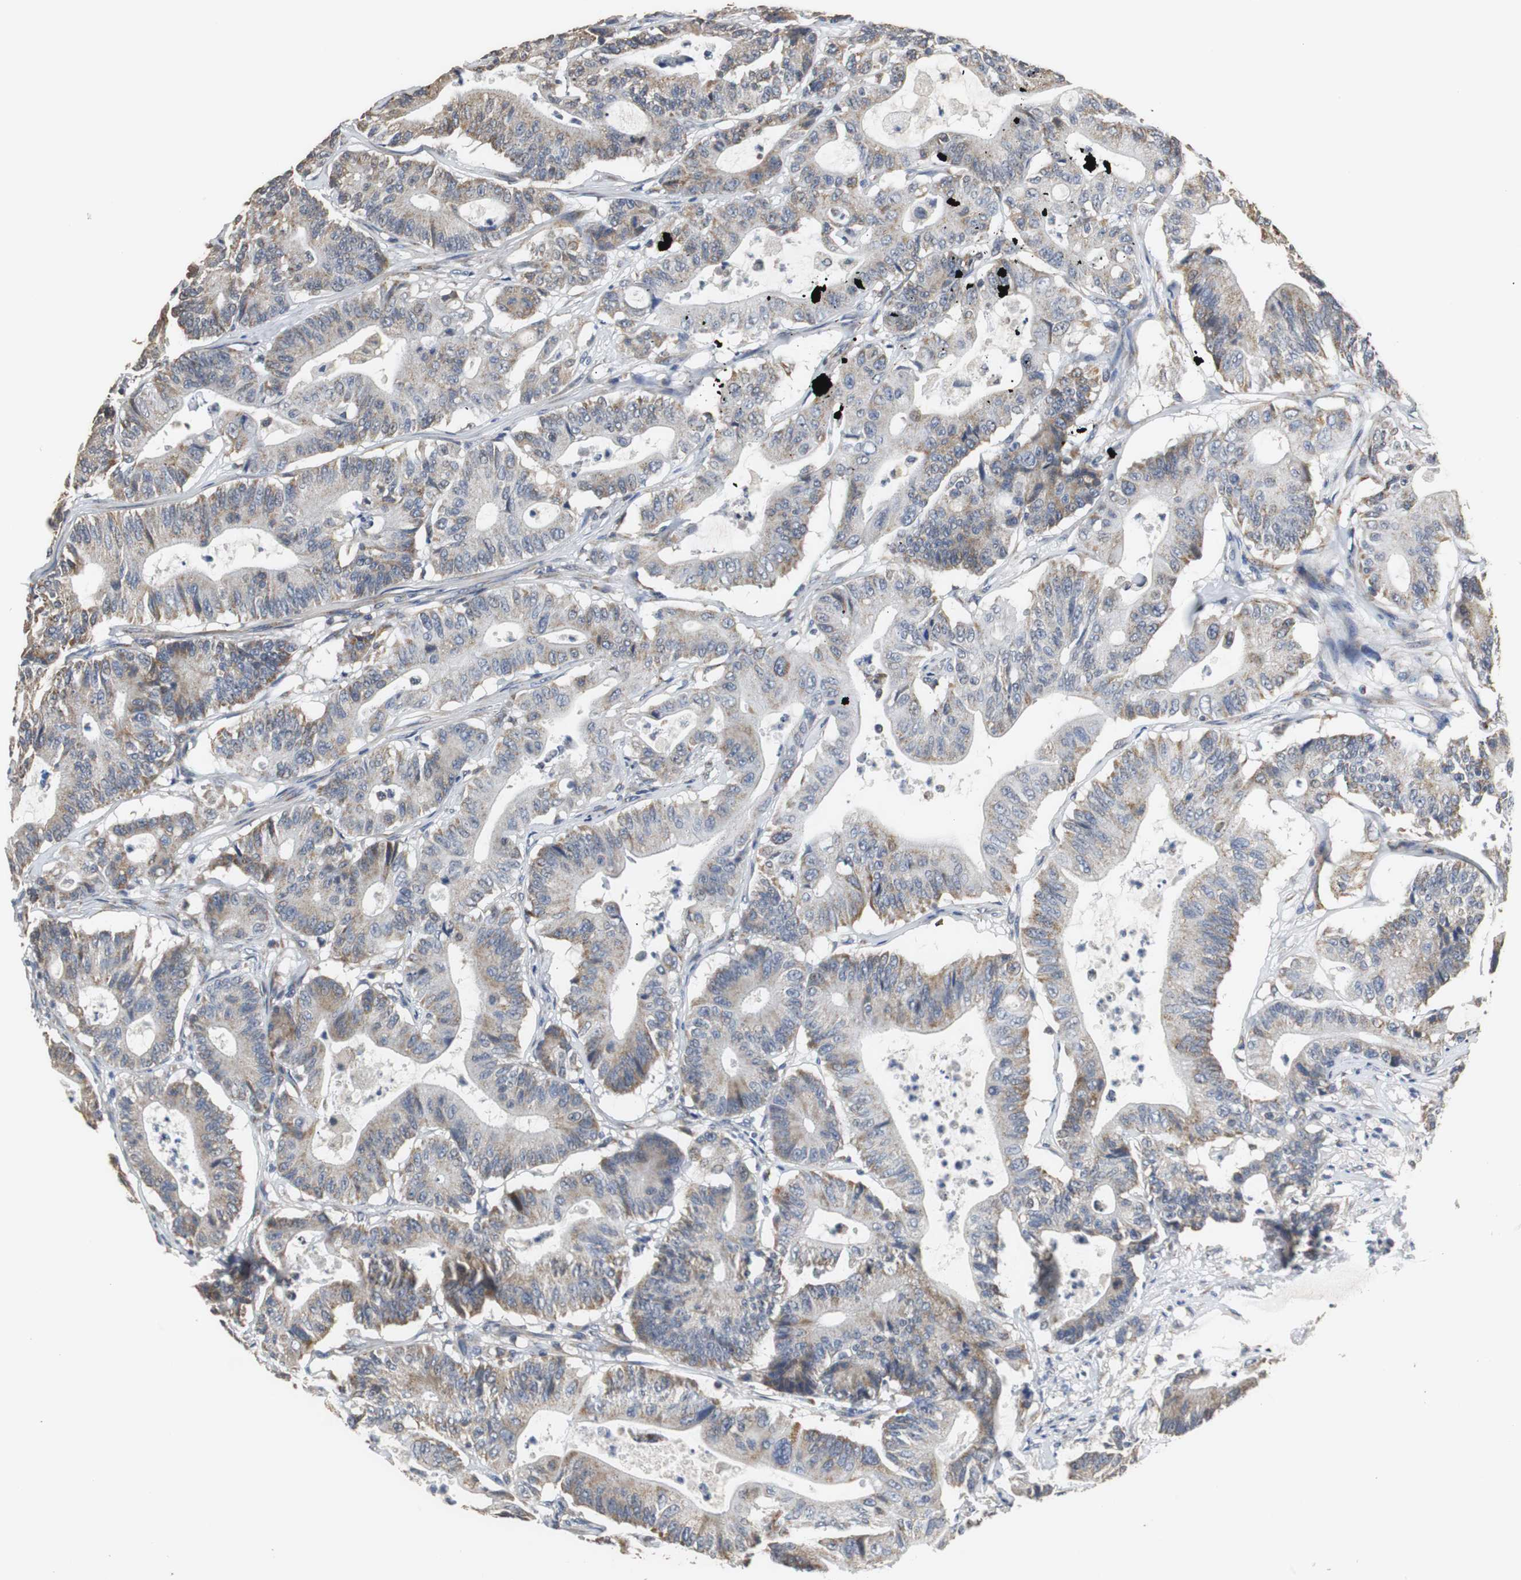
{"staining": {"intensity": "weak", "quantity": "<25%", "location": "cytoplasmic/membranous"}, "tissue": "colorectal cancer", "cell_type": "Tumor cells", "image_type": "cancer", "snomed": [{"axis": "morphology", "description": "Adenocarcinoma, NOS"}, {"axis": "topography", "description": "Colon"}], "caption": "High magnification brightfield microscopy of colorectal cancer stained with DAB (3,3'-diaminobenzidine) (brown) and counterstained with hematoxylin (blue): tumor cells show no significant staining.", "gene": "HMGCL", "patient": {"sex": "female", "age": 84}}